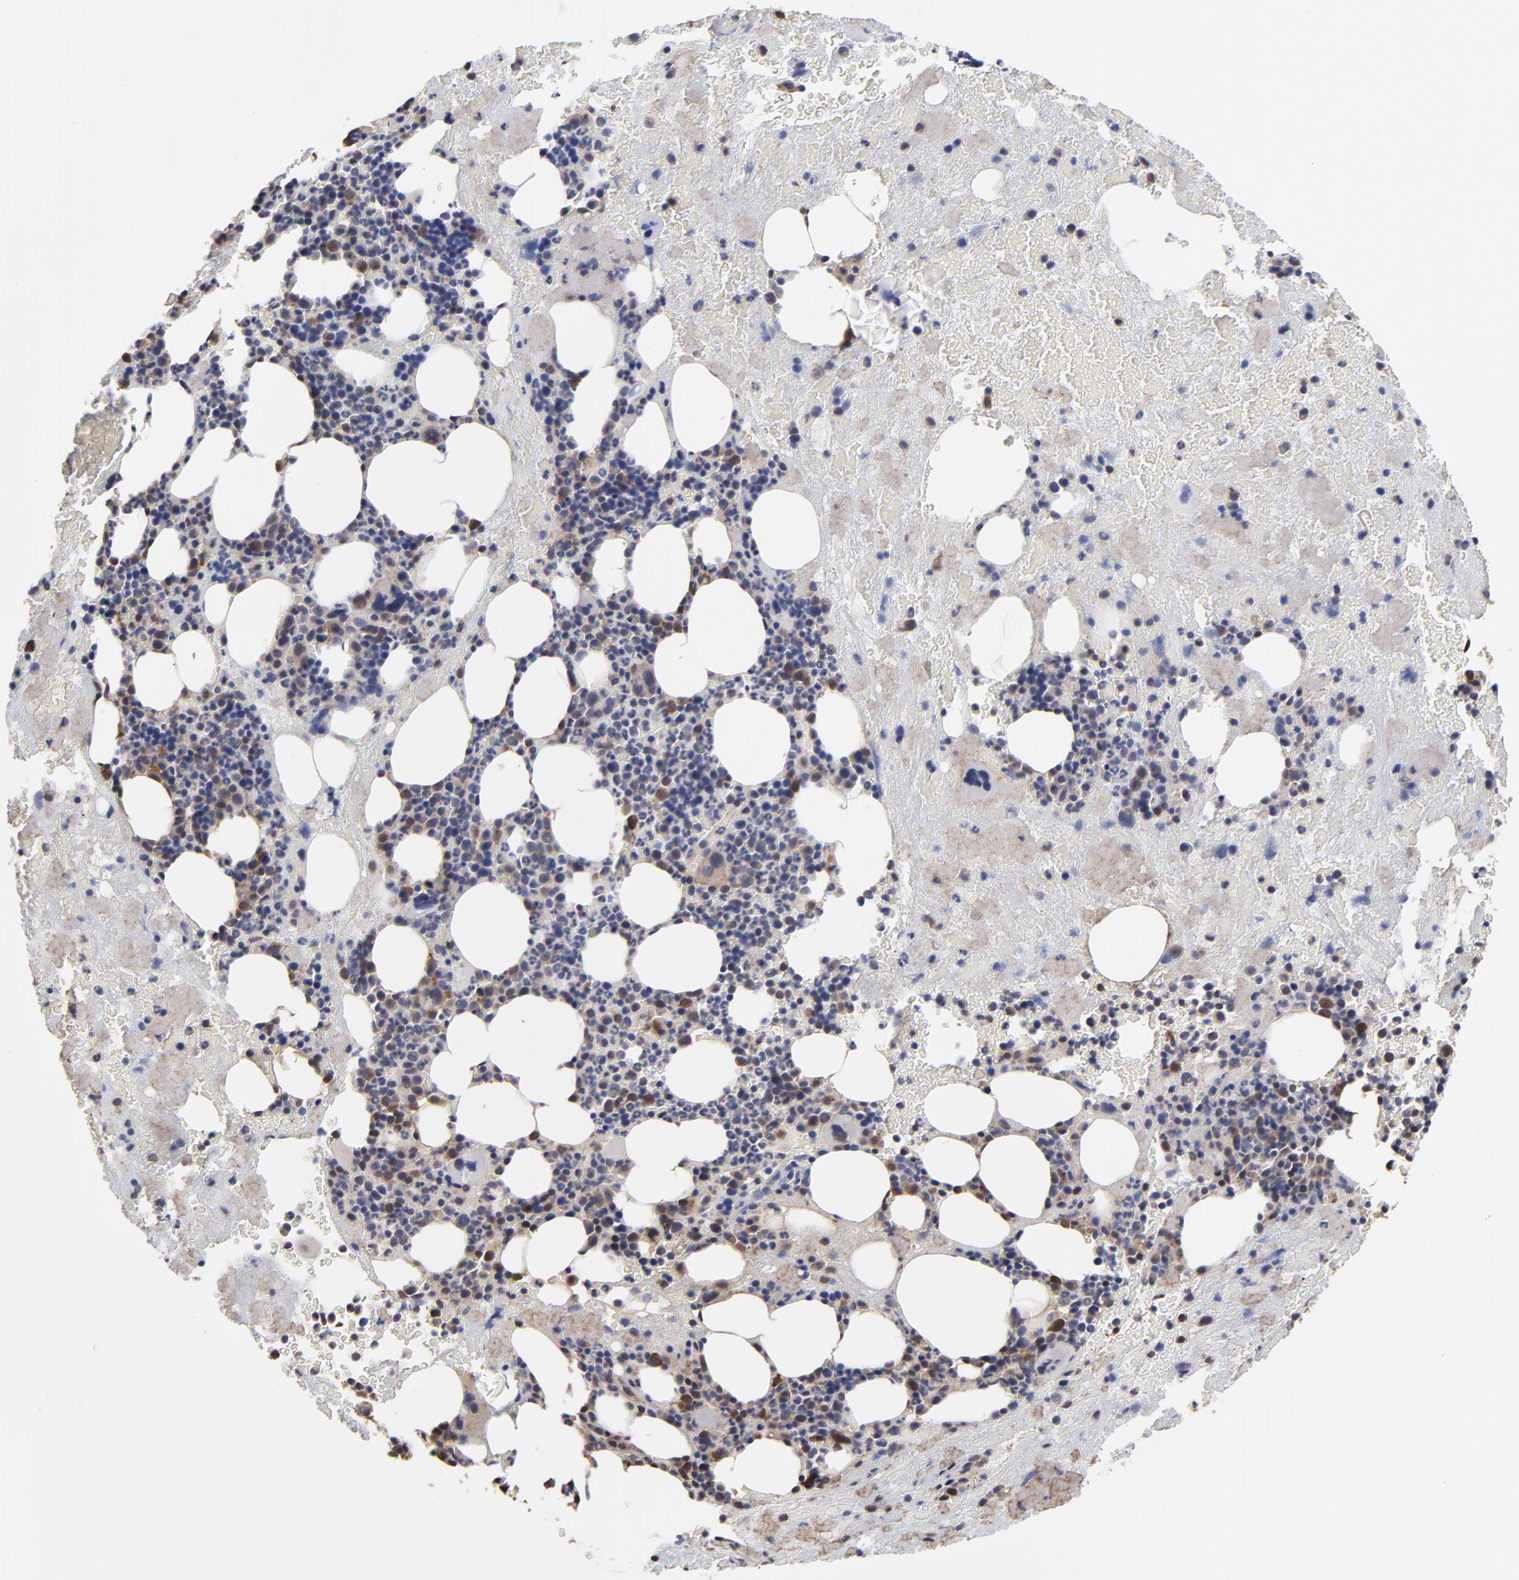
{"staining": {"intensity": "moderate", "quantity": "25%-75%", "location": "cytoplasmic/membranous,nuclear"}, "tissue": "bone marrow", "cell_type": "Hematopoietic cells", "image_type": "normal", "snomed": [{"axis": "morphology", "description": "Normal tissue, NOS"}, {"axis": "topography", "description": "Bone marrow"}], "caption": "The immunohistochemical stain highlights moderate cytoplasmic/membranous,nuclear staining in hematopoietic cells of benign bone marrow. The protein is stained brown, and the nuclei are stained in blue (DAB (3,3'-diaminobenzidine) IHC with brightfield microscopy, high magnification).", "gene": "CCT2", "patient": {"sex": "male", "age": 76}}